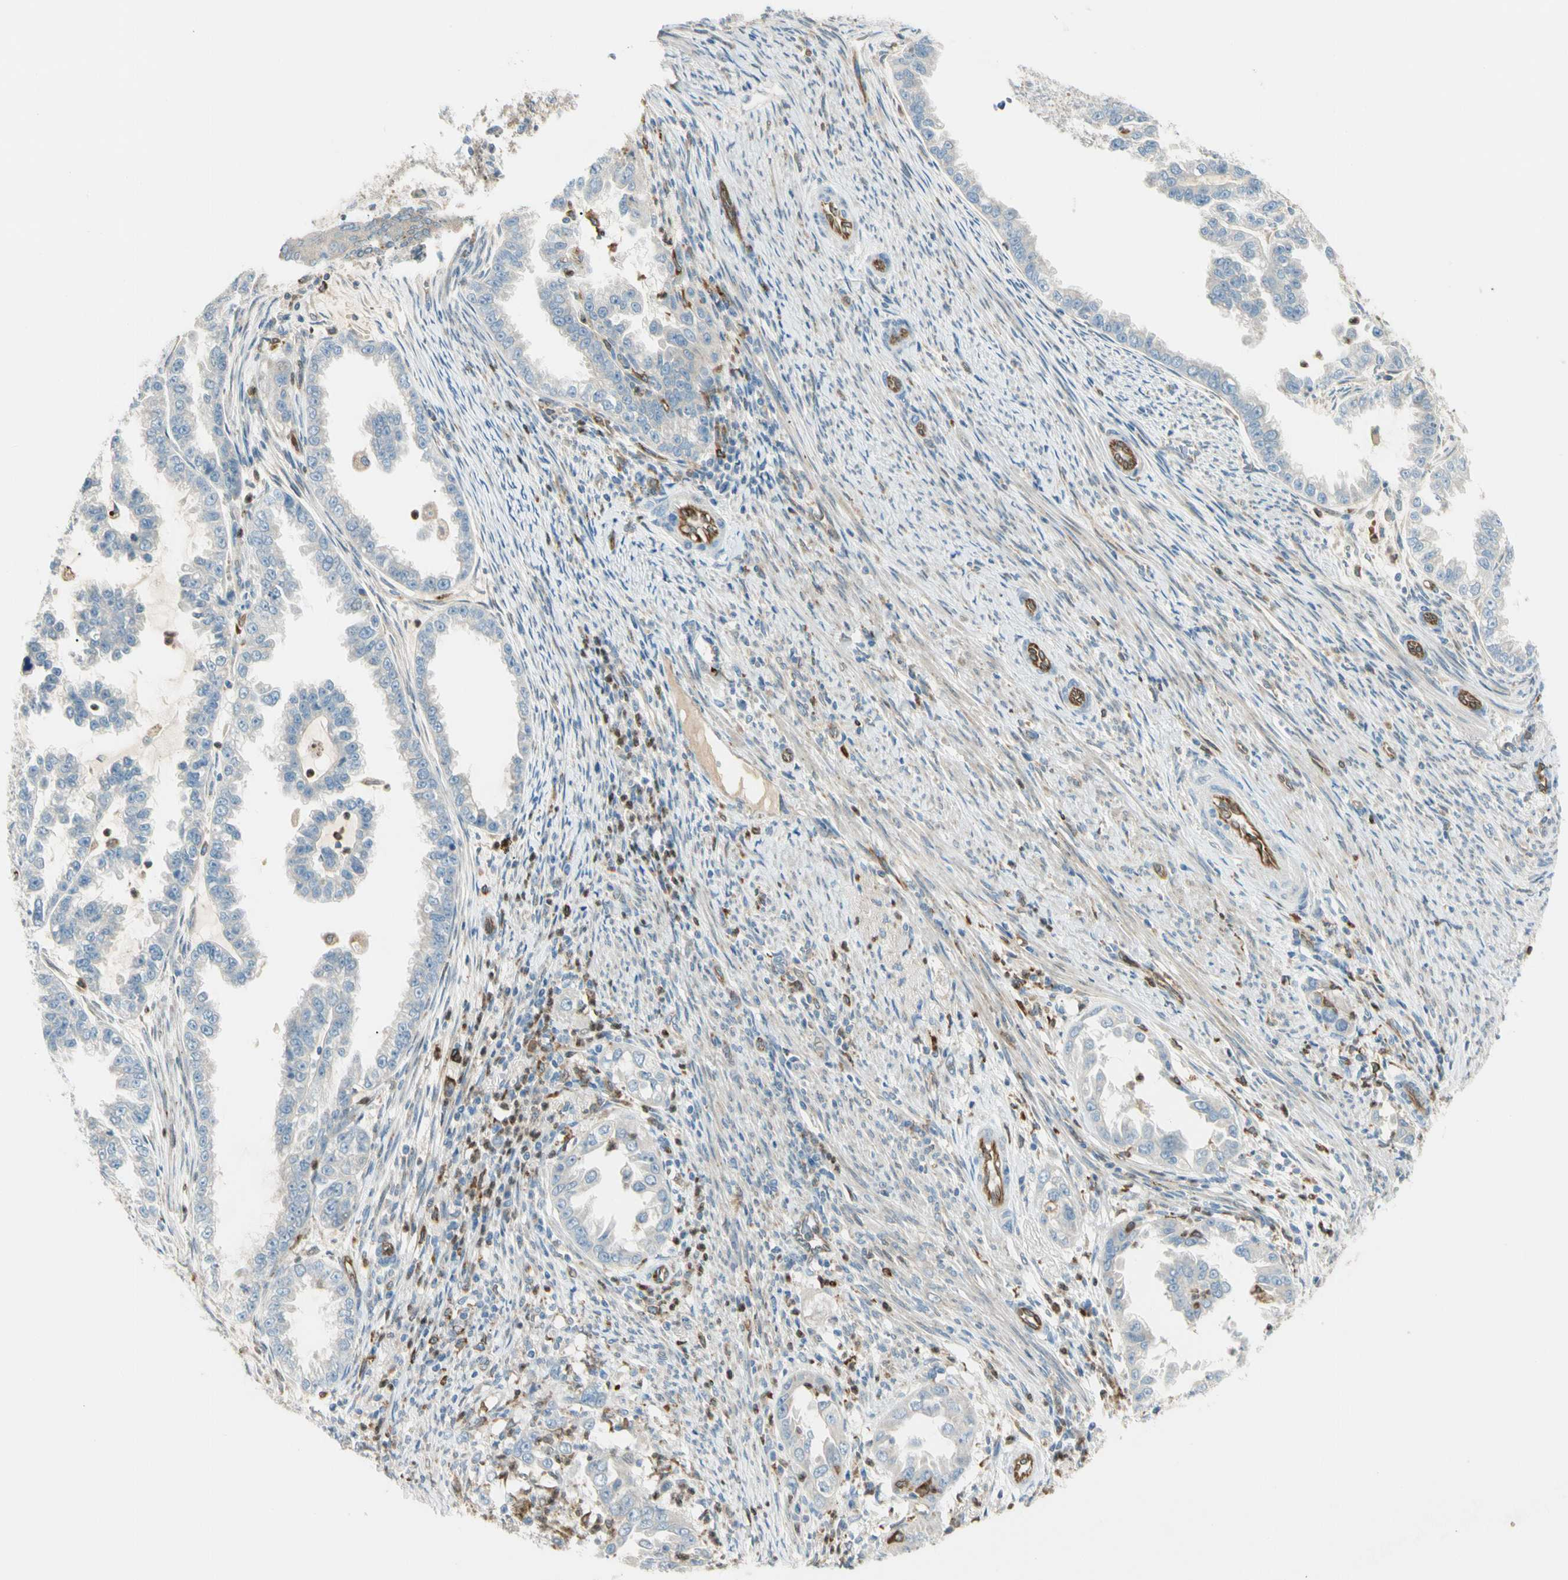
{"staining": {"intensity": "negative", "quantity": "none", "location": "none"}, "tissue": "endometrial cancer", "cell_type": "Tumor cells", "image_type": "cancer", "snomed": [{"axis": "morphology", "description": "Adenocarcinoma, NOS"}, {"axis": "topography", "description": "Endometrium"}], "caption": "The immunohistochemistry histopathology image has no significant positivity in tumor cells of endometrial adenocarcinoma tissue. The staining was performed using DAB (3,3'-diaminobenzidine) to visualize the protein expression in brown, while the nuclei were stained in blue with hematoxylin (Magnification: 20x).", "gene": "LPCAT2", "patient": {"sex": "female", "age": 85}}